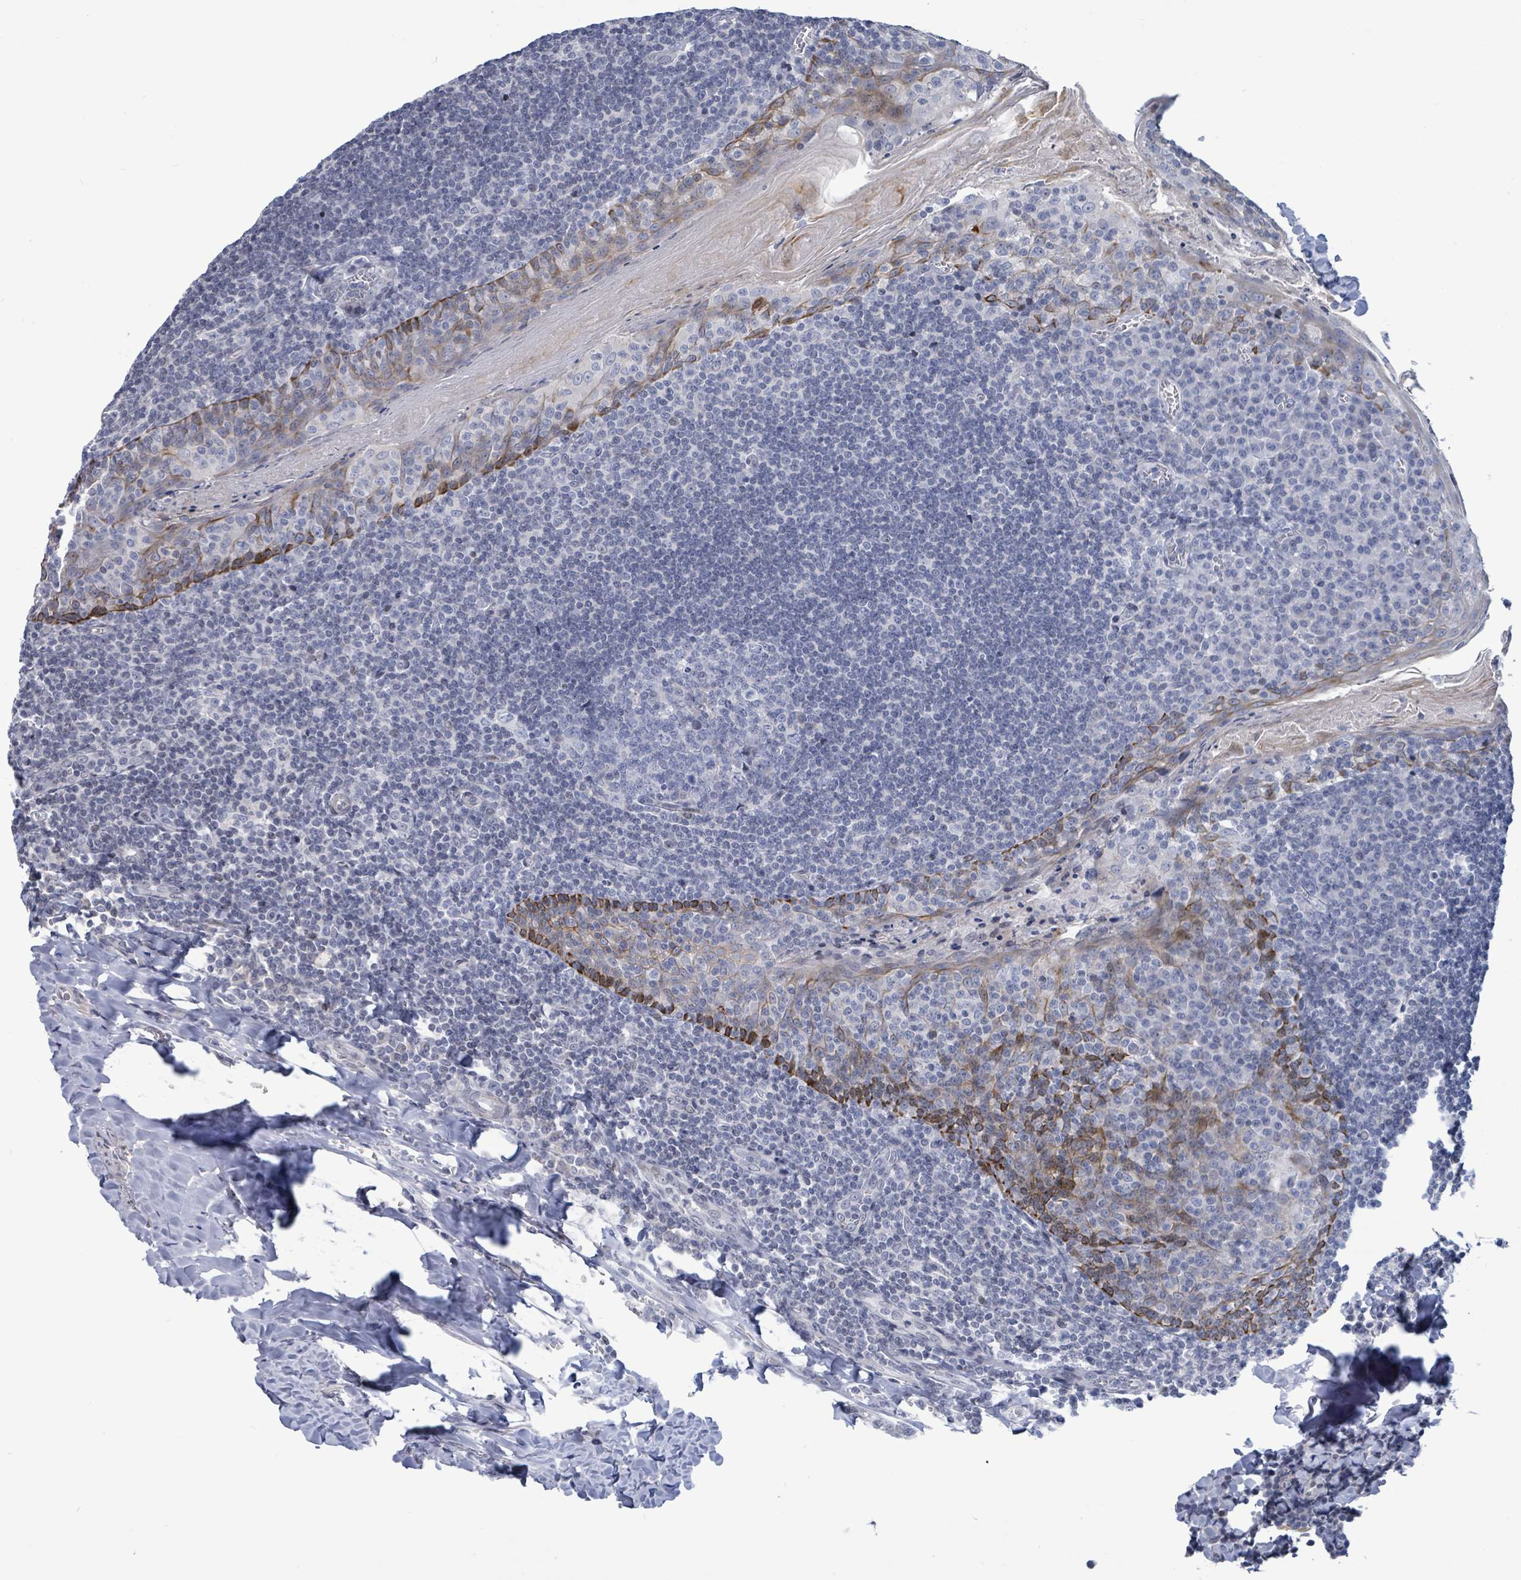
{"staining": {"intensity": "negative", "quantity": "none", "location": "none"}, "tissue": "tonsil", "cell_type": "Germinal center cells", "image_type": "normal", "snomed": [{"axis": "morphology", "description": "Normal tissue, NOS"}, {"axis": "topography", "description": "Tonsil"}], "caption": "This histopathology image is of unremarkable tonsil stained with IHC to label a protein in brown with the nuclei are counter-stained blue. There is no staining in germinal center cells. (Immunohistochemistry, brightfield microscopy, high magnification).", "gene": "NTN3", "patient": {"sex": "male", "age": 27}}